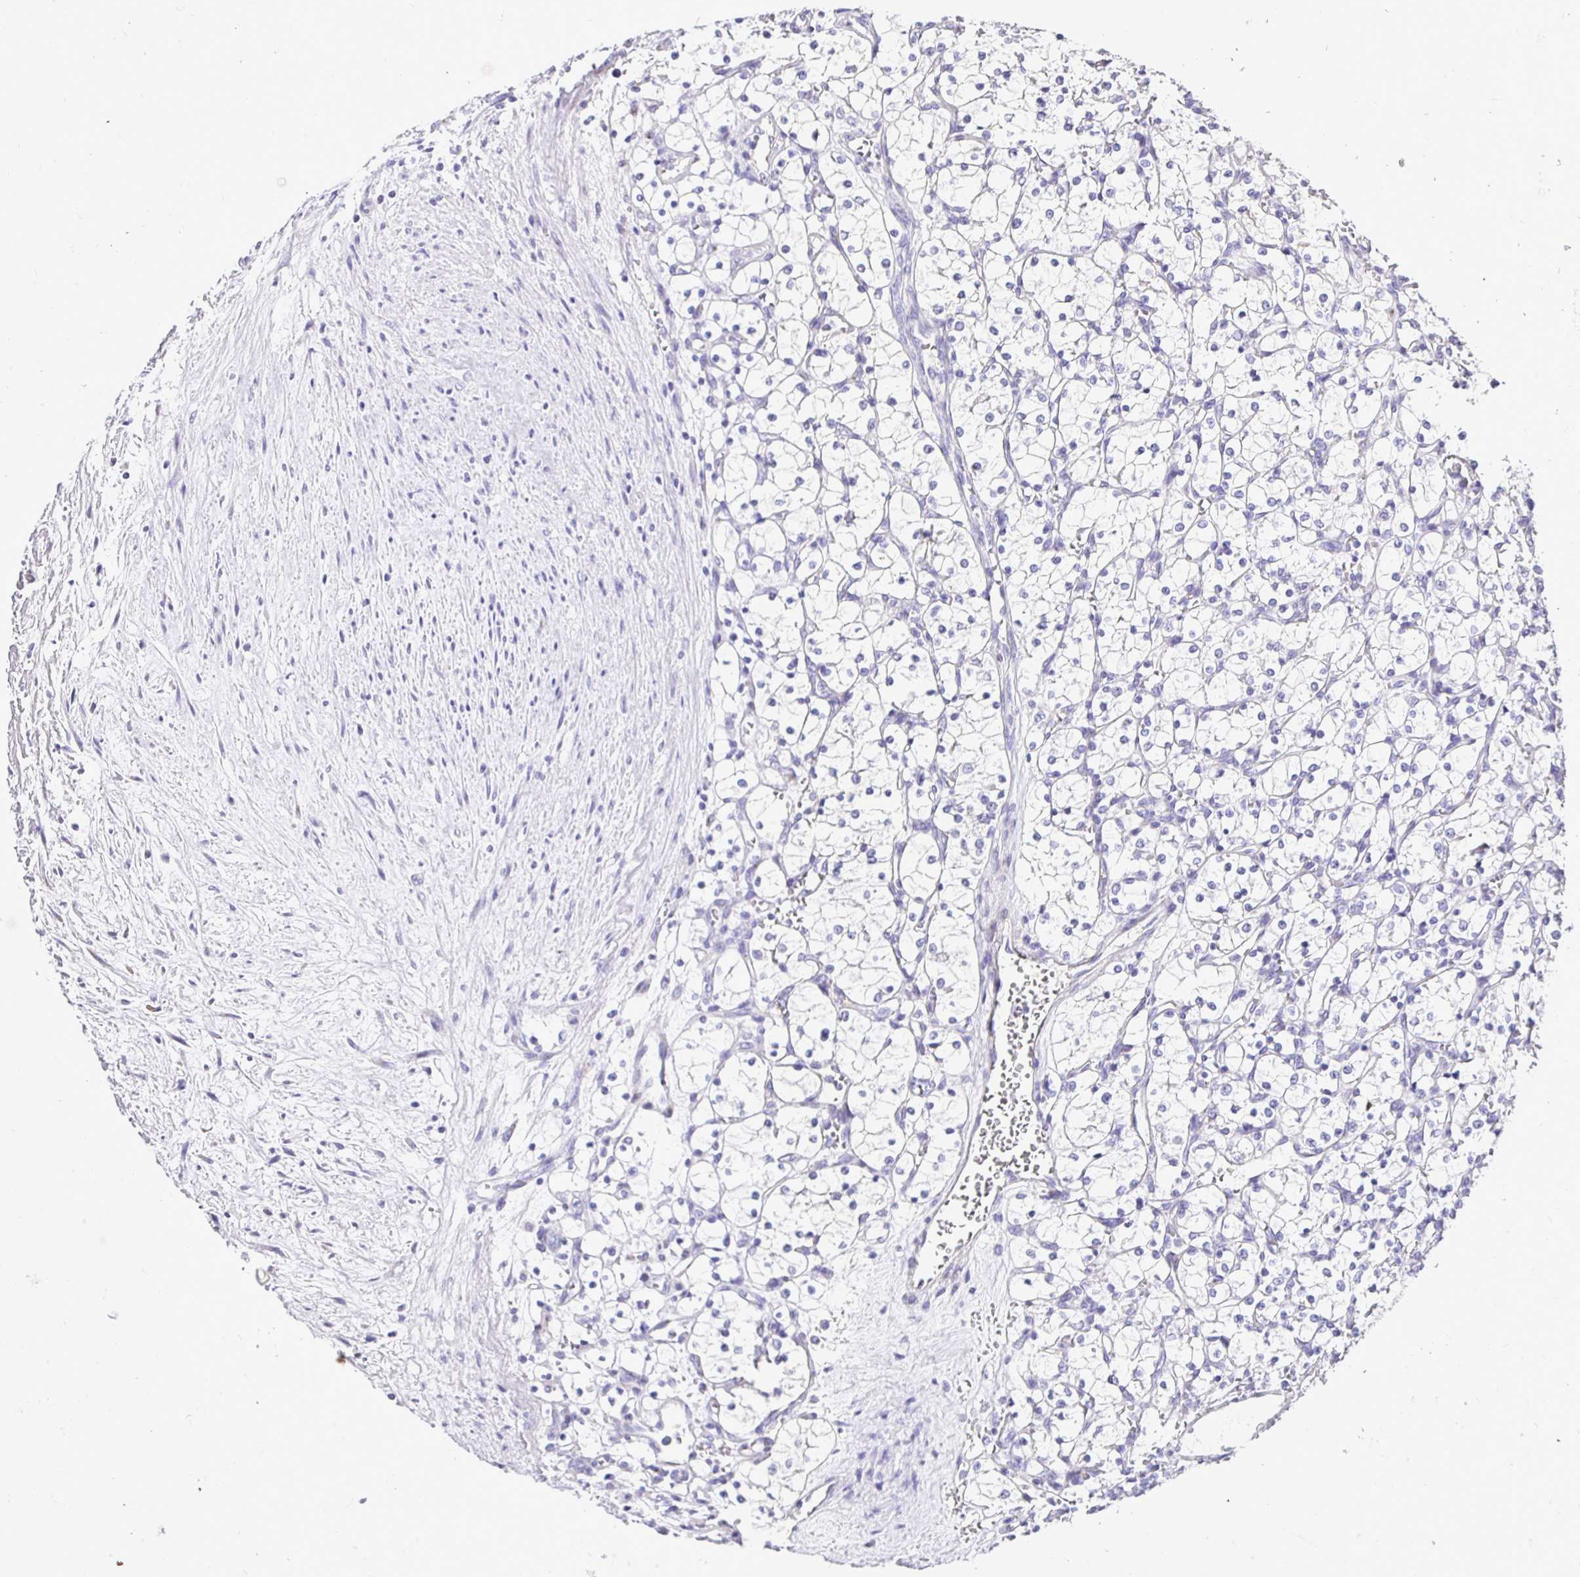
{"staining": {"intensity": "negative", "quantity": "none", "location": "none"}, "tissue": "renal cancer", "cell_type": "Tumor cells", "image_type": "cancer", "snomed": [{"axis": "morphology", "description": "Adenocarcinoma, NOS"}, {"axis": "topography", "description": "Kidney"}], "caption": "Immunohistochemical staining of adenocarcinoma (renal) shows no significant positivity in tumor cells.", "gene": "TAF1D", "patient": {"sex": "female", "age": 69}}